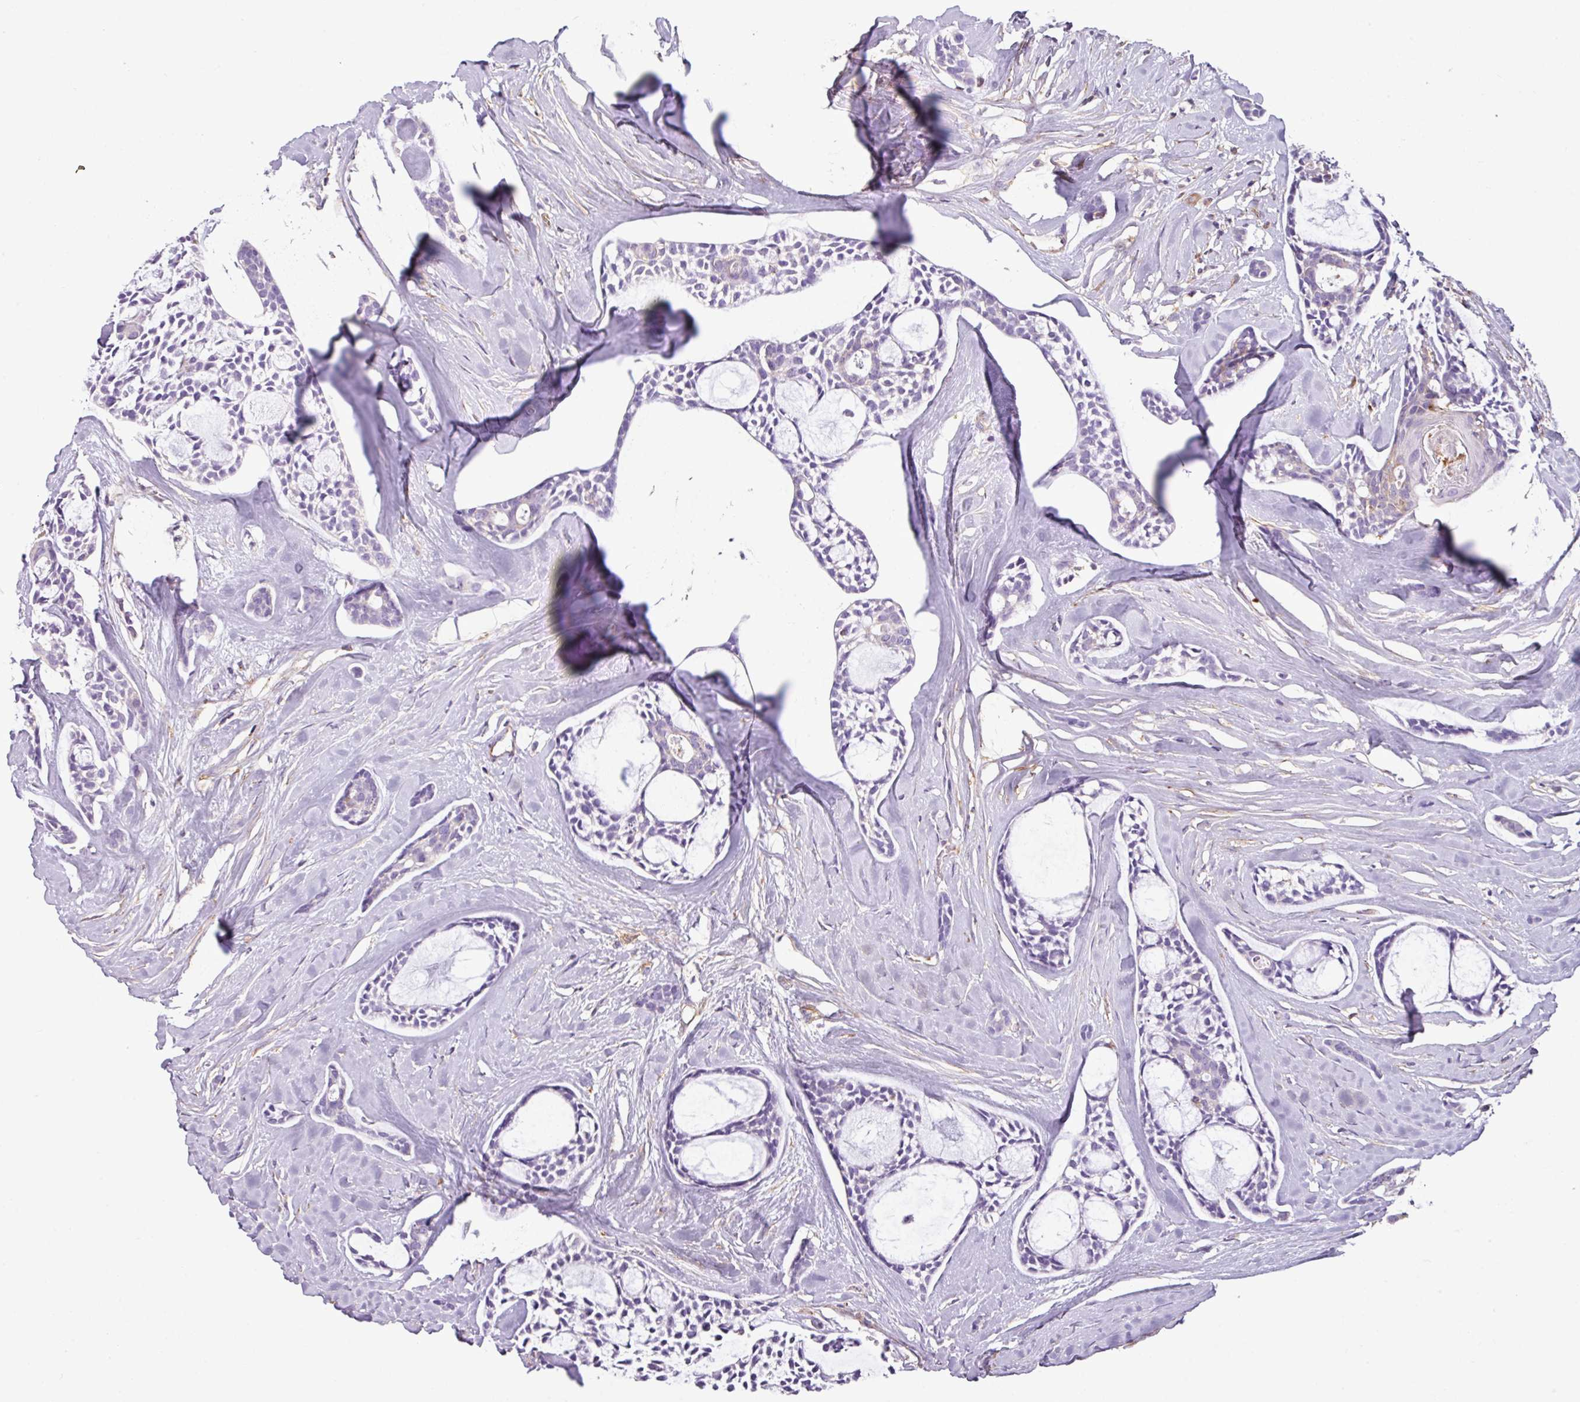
{"staining": {"intensity": "negative", "quantity": "none", "location": "none"}, "tissue": "head and neck cancer", "cell_type": "Tumor cells", "image_type": "cancer", "snomed": [{"axis": "morphology", "description": "Adenocarcinoma, NOS"}, {"axis": "topography", "description": "Subcutis"}, {"axis": "topography", "description": "Head-Neck"}], "caption": "Immunohistochemistry (IHC) of adenocarcinoma (head and neck) displays no expression in tumor cells.", "gene": "XNDC1N", "patient": {"sex": "female", "age": 73}}